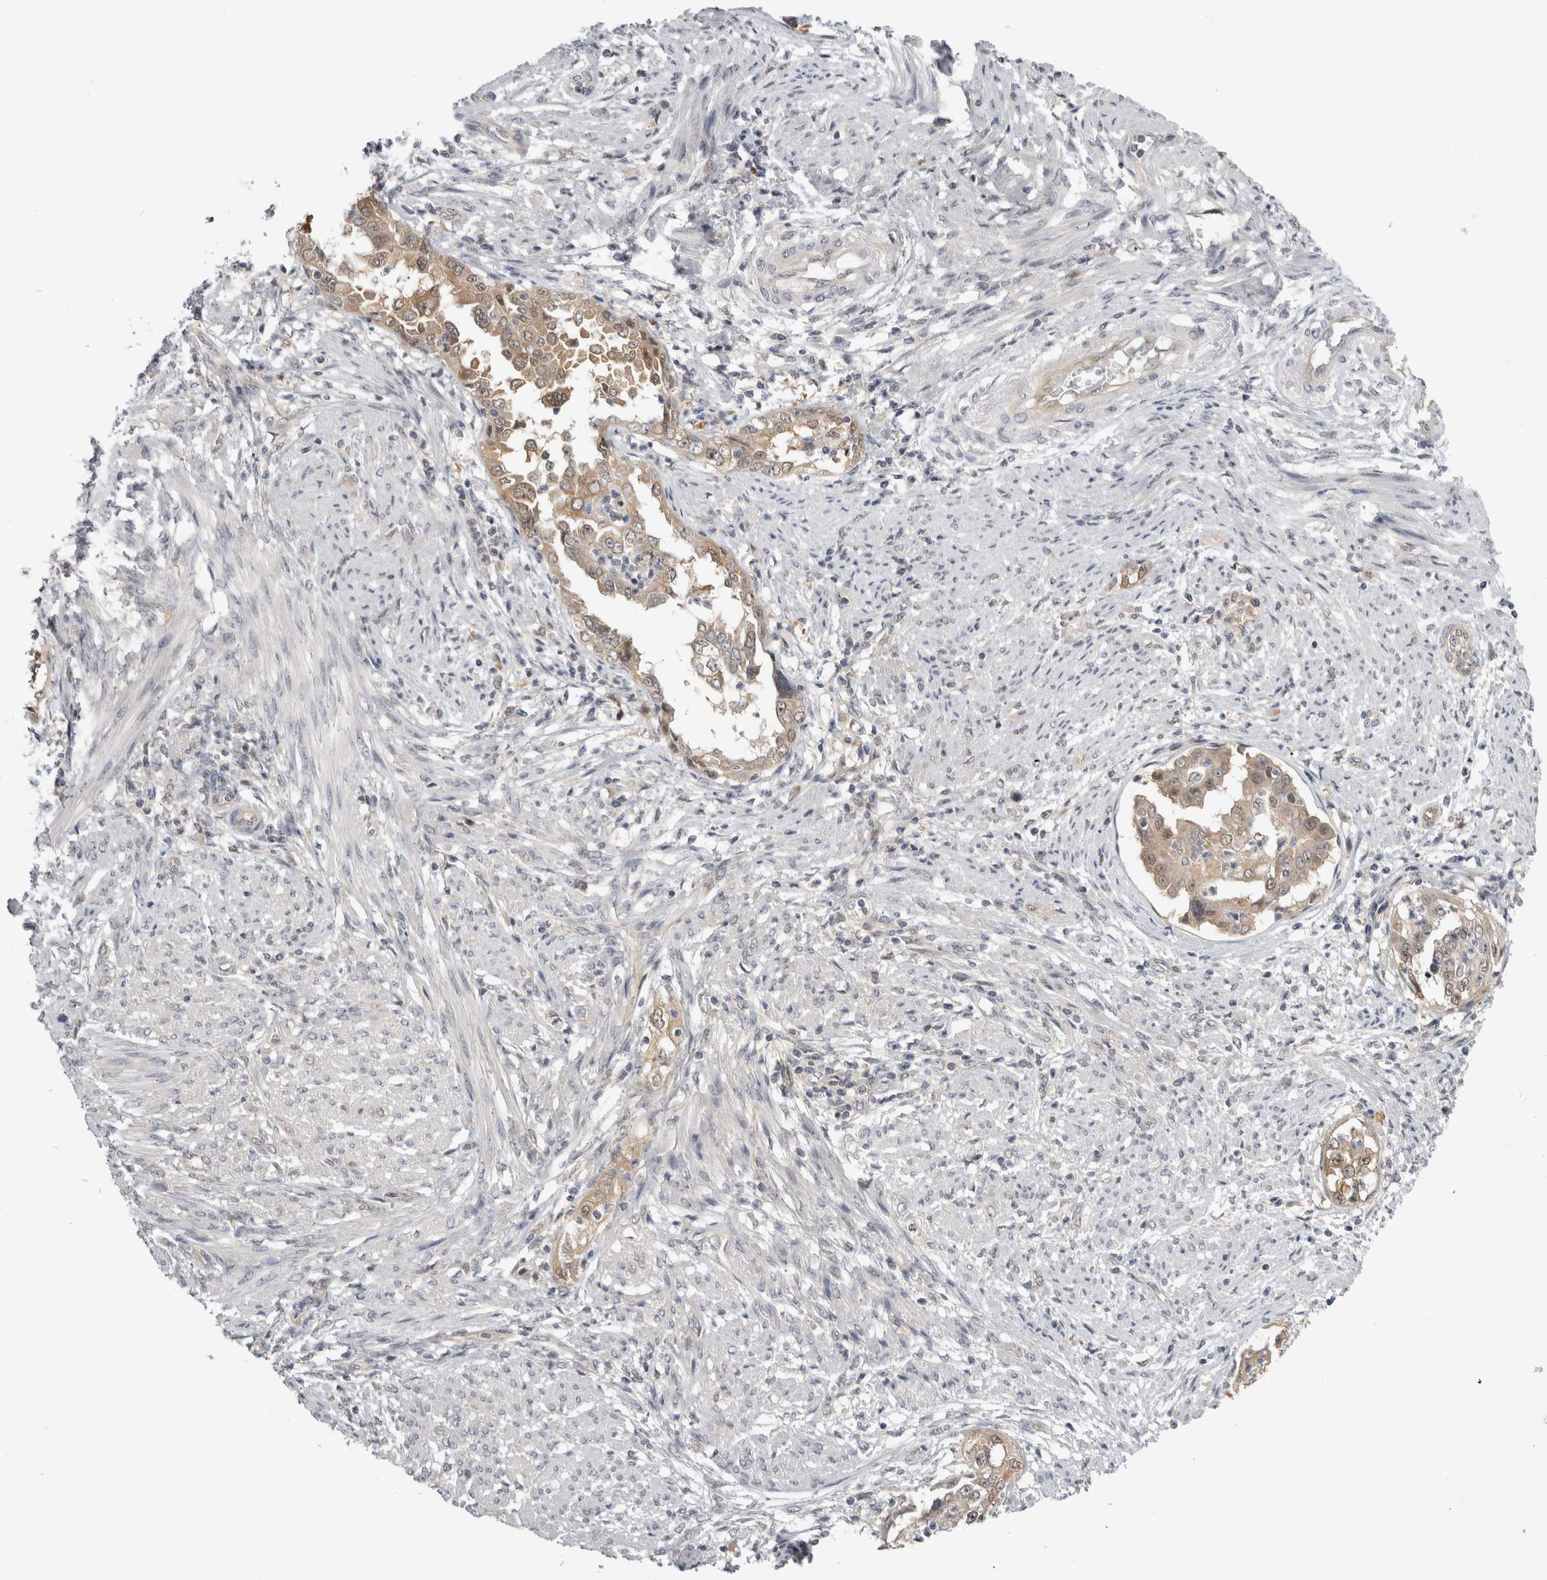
{"staining": {"intensity": "moderate", "quantity": ">75%", "location": "cytoplasmic/membranous"}, "tissue": "endometrial cancer", "cell_type": "Tumor cells", "image_type": "cancer", "snomed": [{"axis": "morphology", "description": "Adenocarcinoma, NOS"}, {"axis": "topography", "description": "Endometrium"}], "caption": "An image of adenocarcinoma (endometrial) stained for a protein displays moderate cytoplasmic/membranous brown staining in tumor cells.", "gene": "PSMB2", "patient": {"sex": "female", "age": 85}}